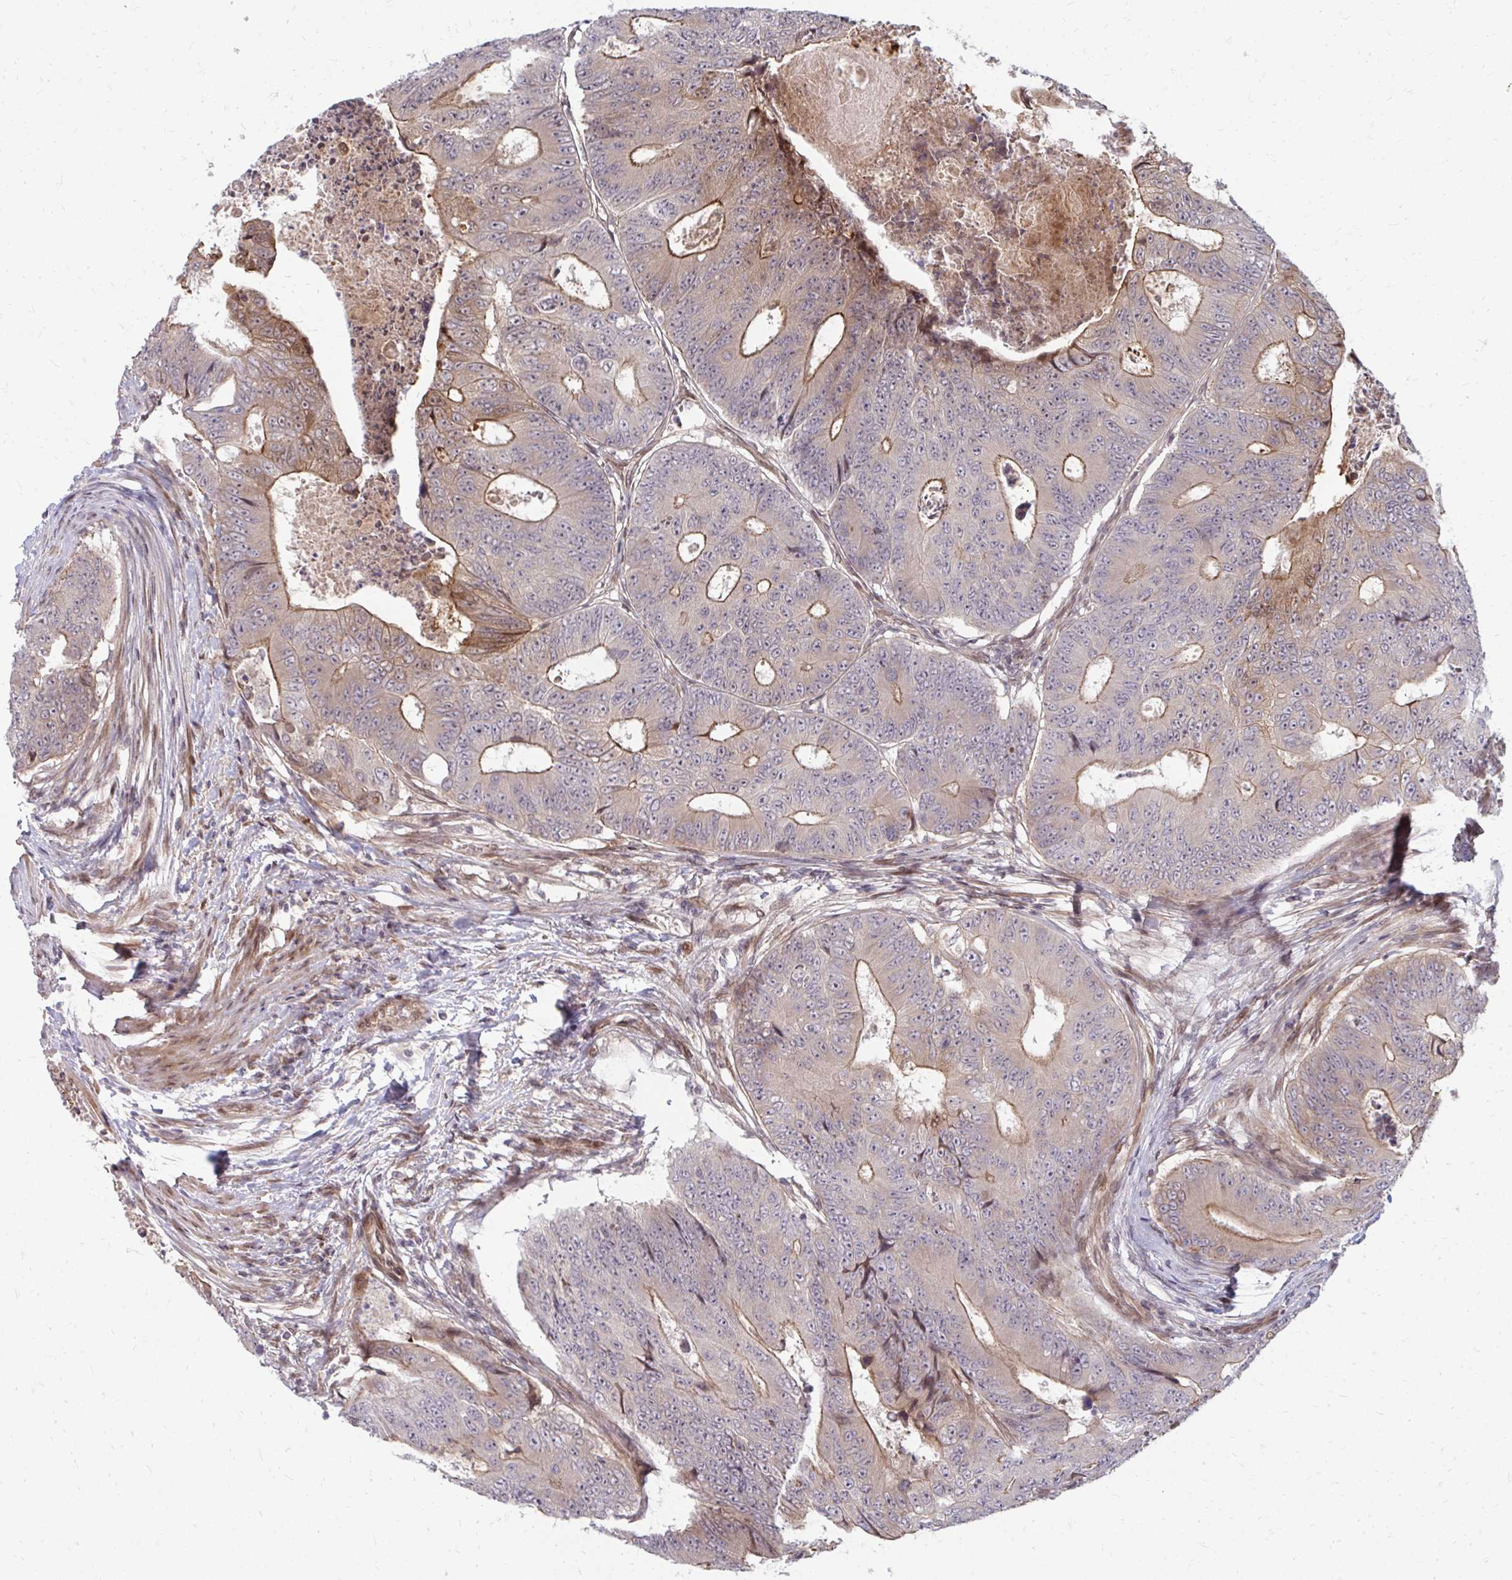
{"staining": {"intensity": "moderate", "quantity": "25%-75%", "location": "cytoplasmic/membranous"}, "tissue": "colorectal cancer", "cell_type": "Tumor cells", "image_type": "cancer", "snomed": [{"axis": "morphology", "description": "Adenocarcinoma, NOS"}, {"axis": "topography", "description": "Colon"}], "caption": "Immunohistochemistry micrograph of neoplastic tissue: human colorectal cancer (adenocarcinoma) stained using IHC demonstrates medium levels of moderate protein expression localized specifically in the cytoplasmic/membranous of tumor cells, appearing as a cytoplasmic/membranous brown color.", "gene": "ZNF285", "patient": {"sex": "female", "age": 48}}